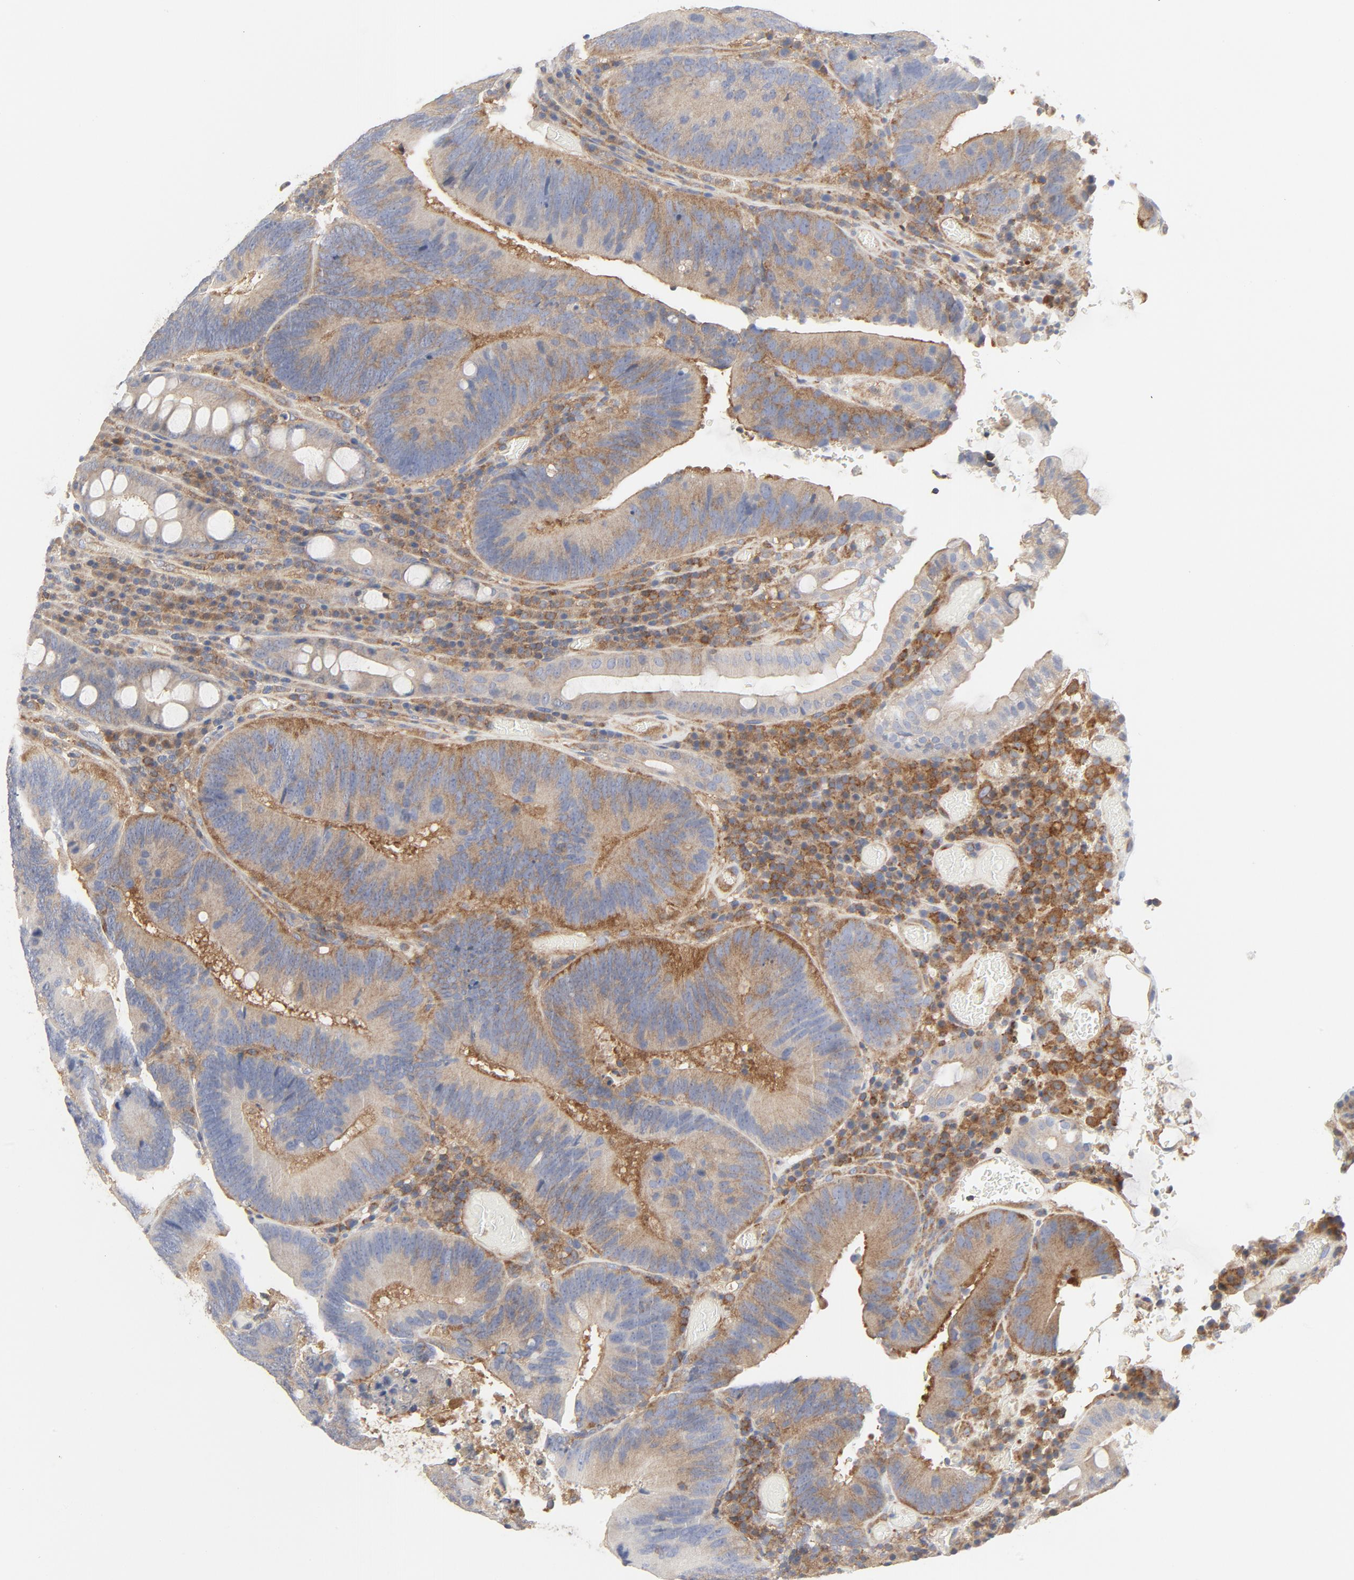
{"staining": {"intensity": "moderate", "quantity": ">75%", "location": "cytoplasmic/membranous"}, "tissue": "colorectal cancer", "cell_type": "Tumor cells", "image_type": "cancer", "snomed": [{"axis": "morphology", "description": "Normal tissue, NOS"}, {"axis": "morphology", "description": "Adenocarcinoma, NOS"}, {"axis": "topography", "description": "Colon"}], "caption": "This histopathology image displays colorectal adenocarcinoma stained with immunohistochemistry to label a protein in brown. The cytoplasmic/membranous of tumor cells show moderate positivity for the protein. Nuclei are counter-stained blue.", "gene": "RABEP1", "patient": {"sex": "female", "age": 78}}